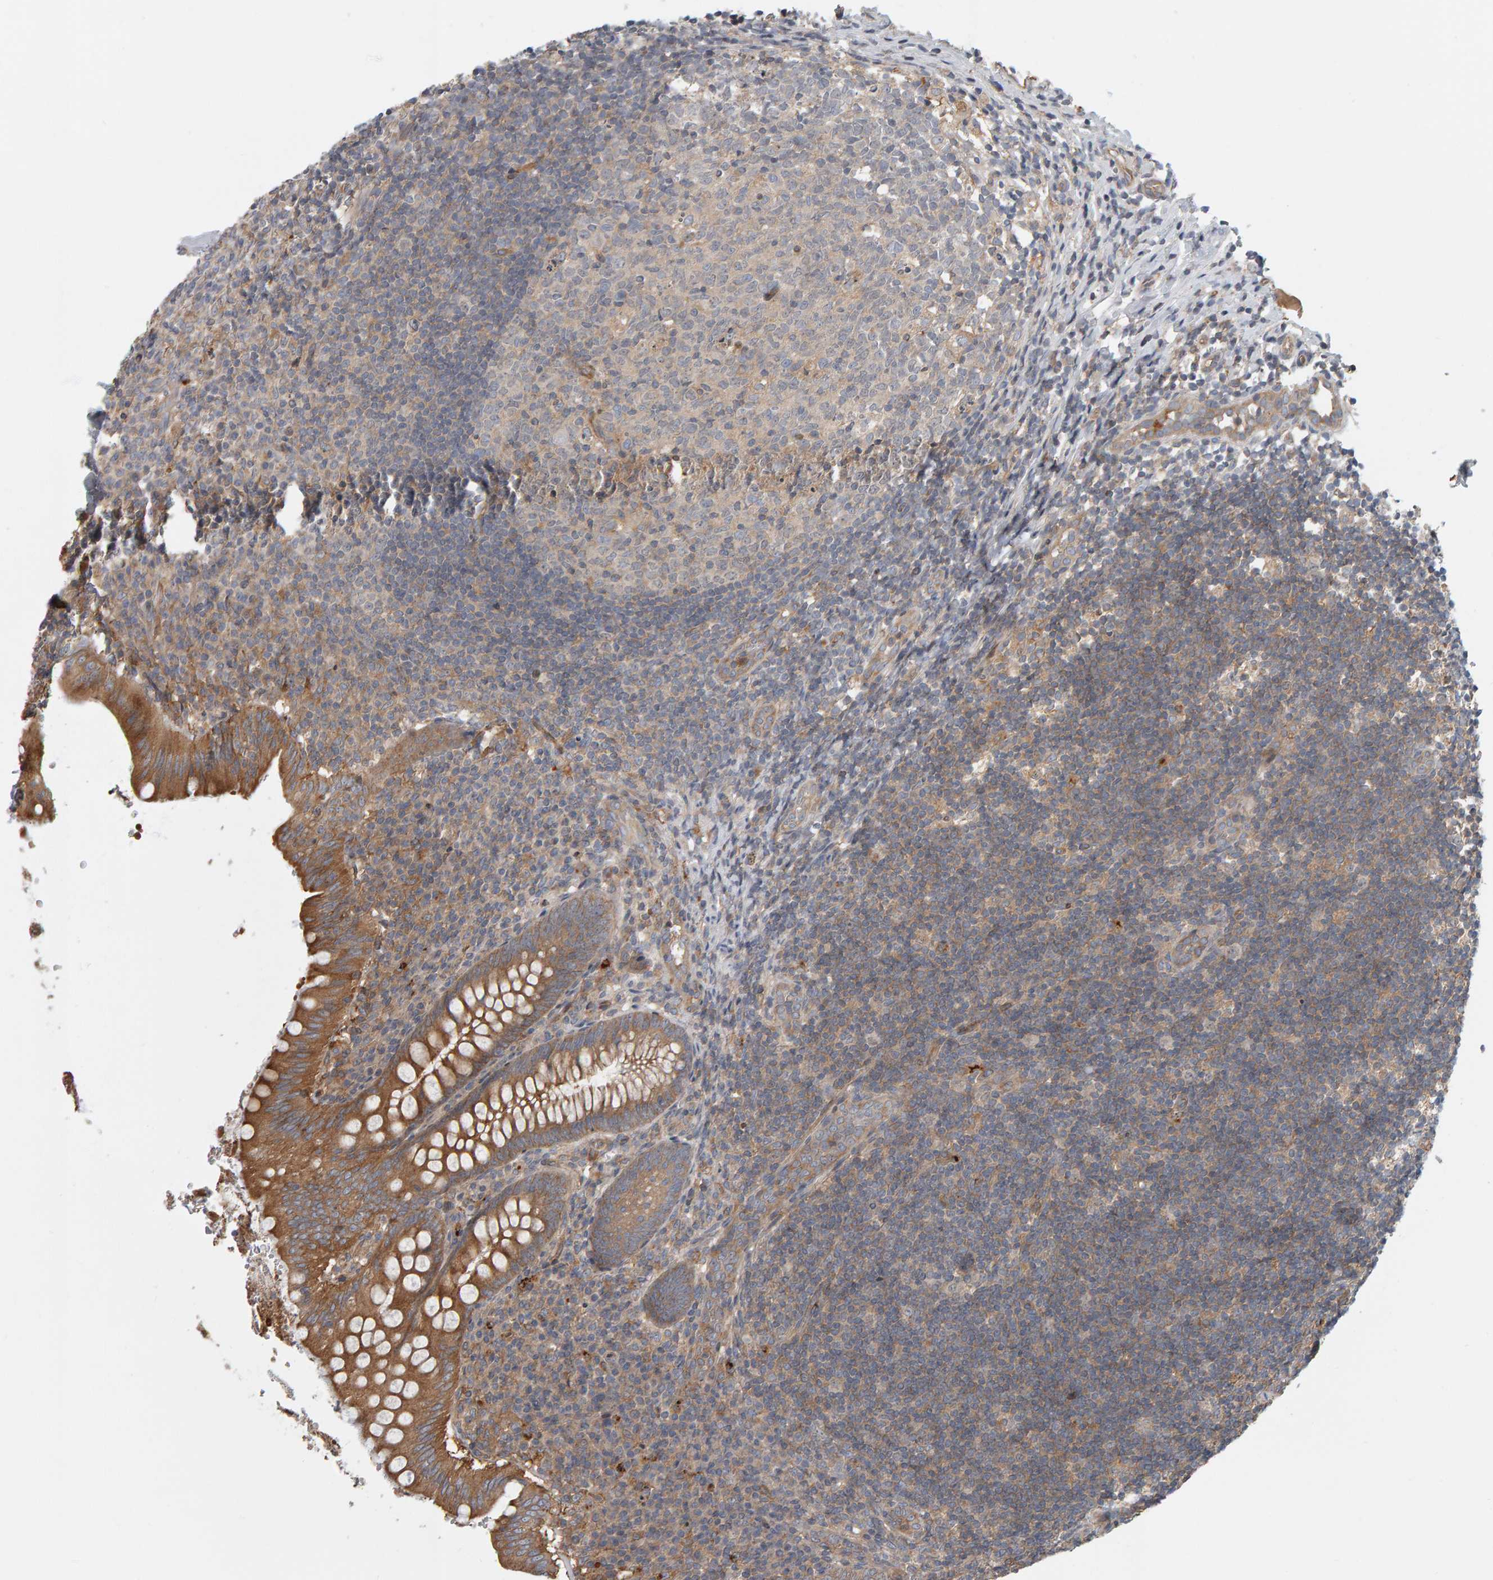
{"staining": {"intensity": "moderate", "quantity": ">75%", "location": "cytoplasmic/membranous"}, "tissue": "appendix", "cell_type": "Glandular cells", "image_type": "normal", "snomed": [{"axis": "morphology", "description": "Normal tissue, NOS"}, {"axis": "topography", "description": "Appendix"}], "caption": "A brown stain highlights moderate cytoplasmic/membranous staining of a protein in glandular cells of normal human appendix. (Stains: DAB in brown, nuclei in blue, Microscopy: brightfield microscopy at high magnification).", "gene": "C9orf72", "patient": {"sex": "male", "age": 8}}